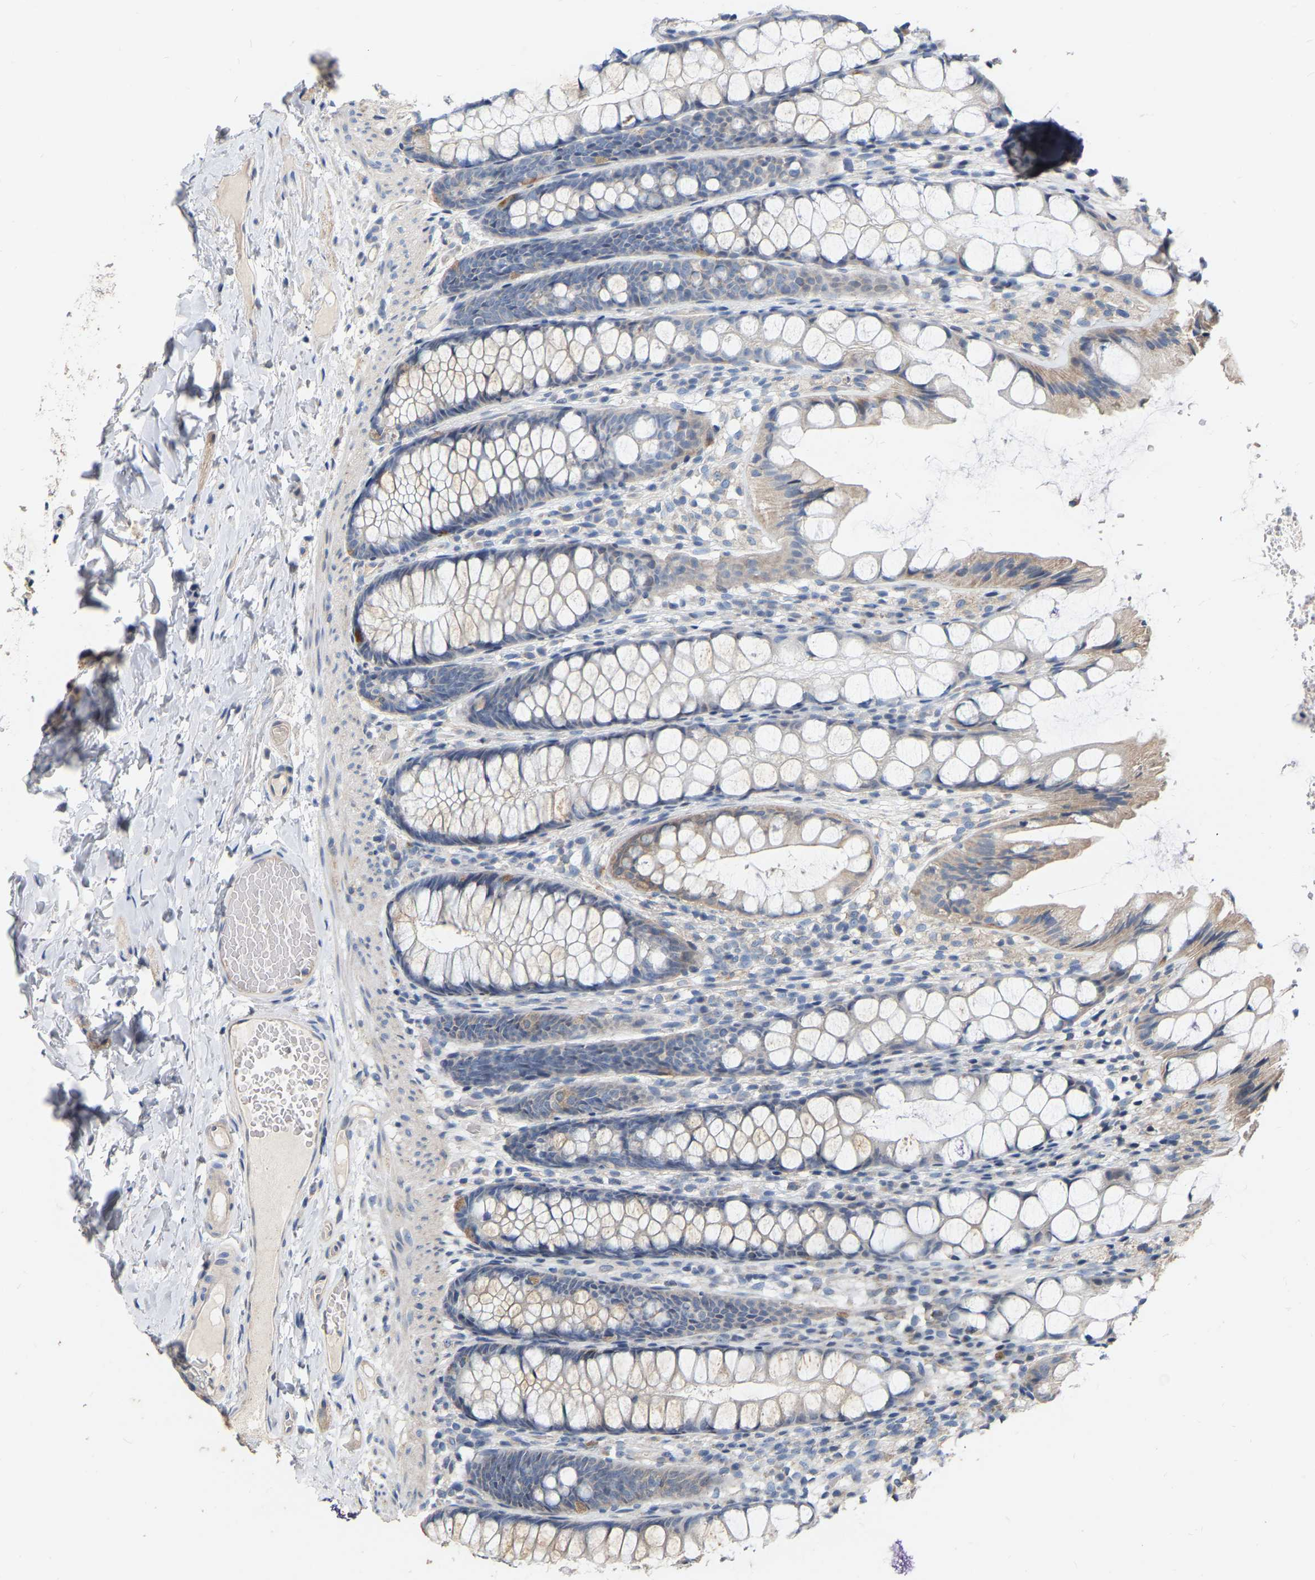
{"staining": {"intensity": "negative", "quantity": "none", "location": "none"}, "tissue": "colon", "cell_type": "Endothelial cells", "image_type": "normal", "snomed": [{"axis": "morphology", "description": "Normal tissue, NOS"}, {"axis": "topography", "description": "Colon"}], "caption": "IHC photomicrograph of benign colon: colon stained with DAB (3,3'-diaminobenzidine) shows no significant protein positivity in endothelial cells.", "gene": "SSH1", "patient": {"sex": "male", "age": 47}}